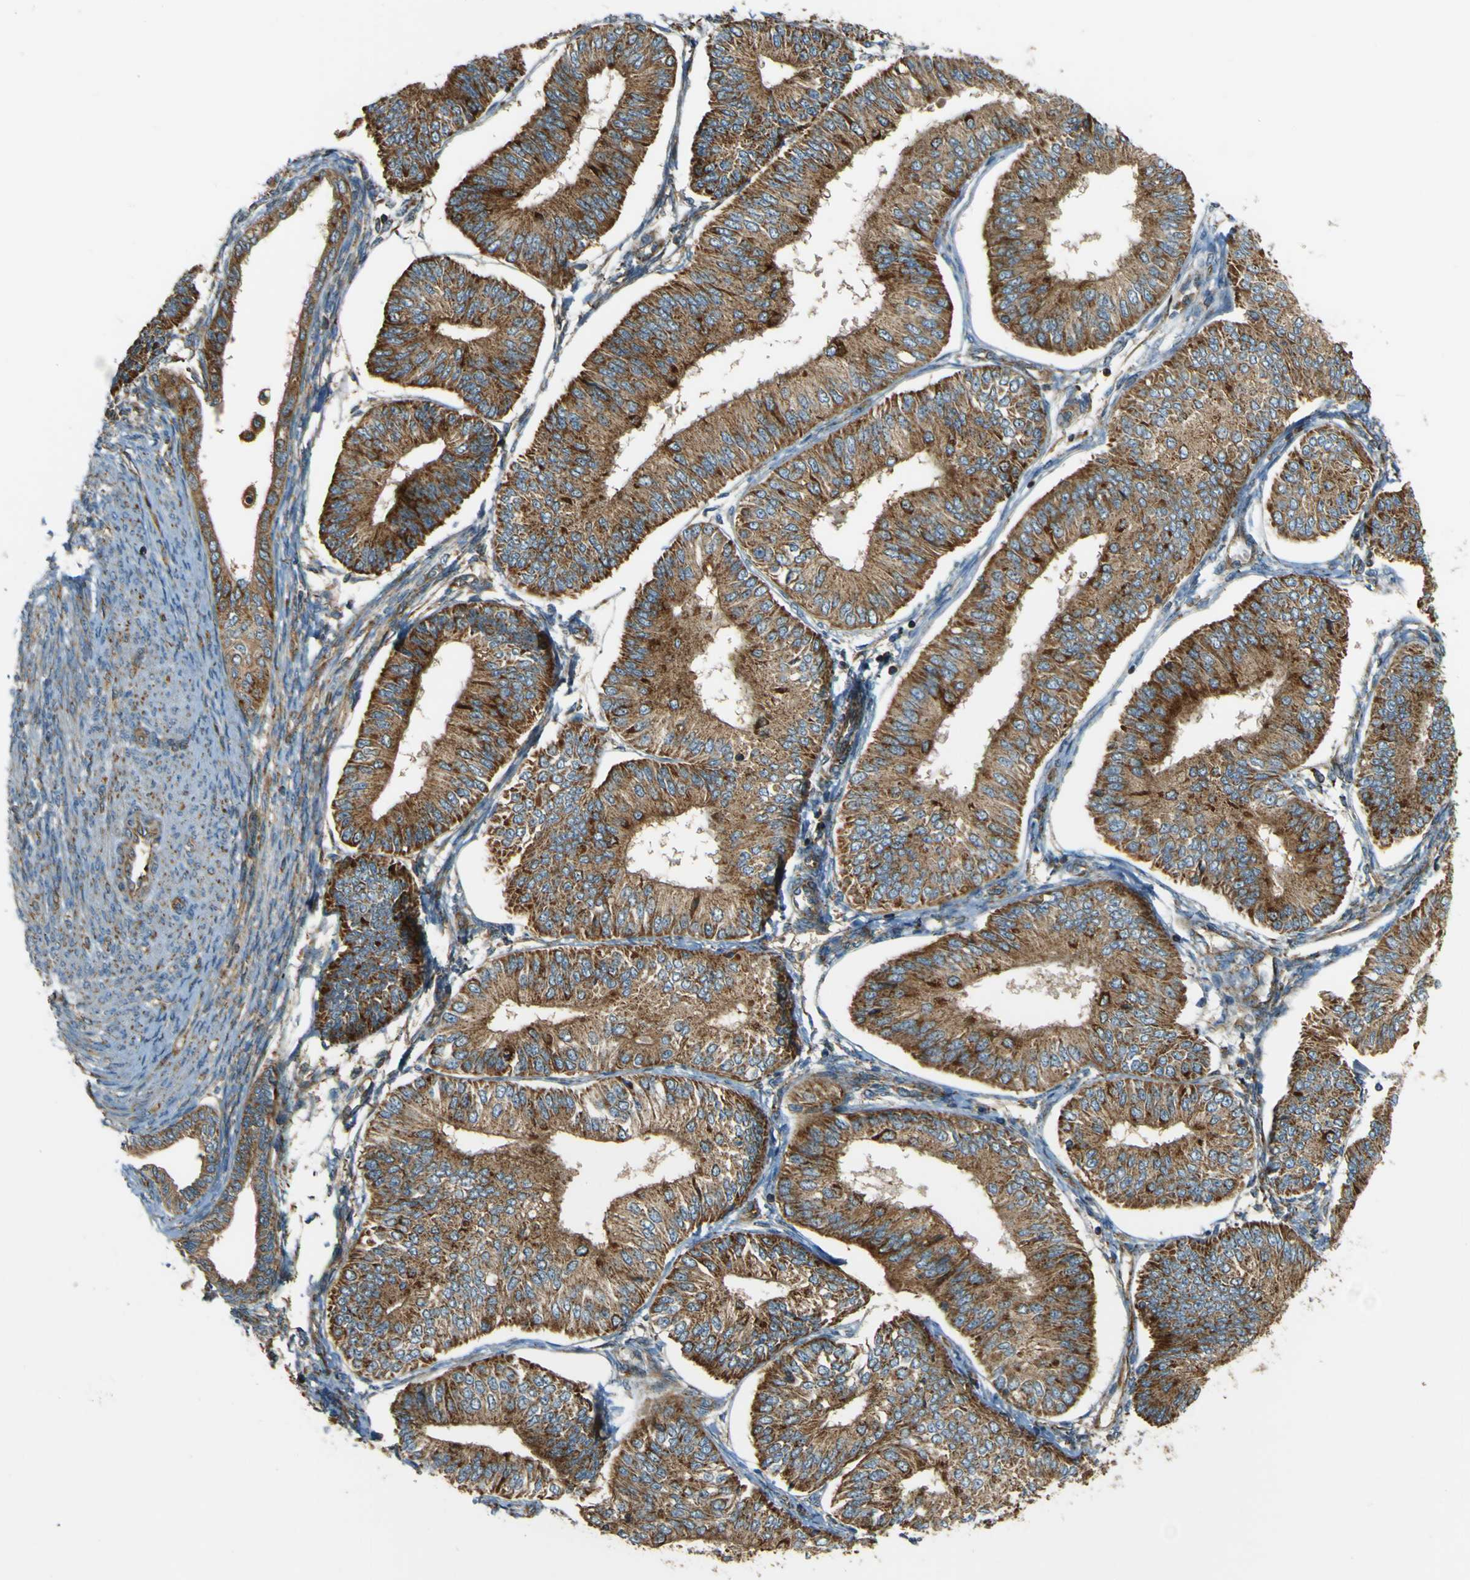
{"staining": {"intensity": "moderate", "quantity": ">75%", "location": "cytoplasmic/membranous"}, "tissue": "endometrial cancer", "cell_type": "Tumor cells", "image_type": "cancer", "snomed": [{"axis": "morphology", "description": "Adenocarcinoma, NOS"}, {"axis": "topography", "description": "Endometrium"}], "caption": "IHC of human endometrial cancer (adenocarcinoma) exhibits medium levels of moderate cytoplasmic/membranous staining in approximately >75% of tumor cells.", "gene": "DNAJC5", "patient": {"sex": "female", "age": 58}}